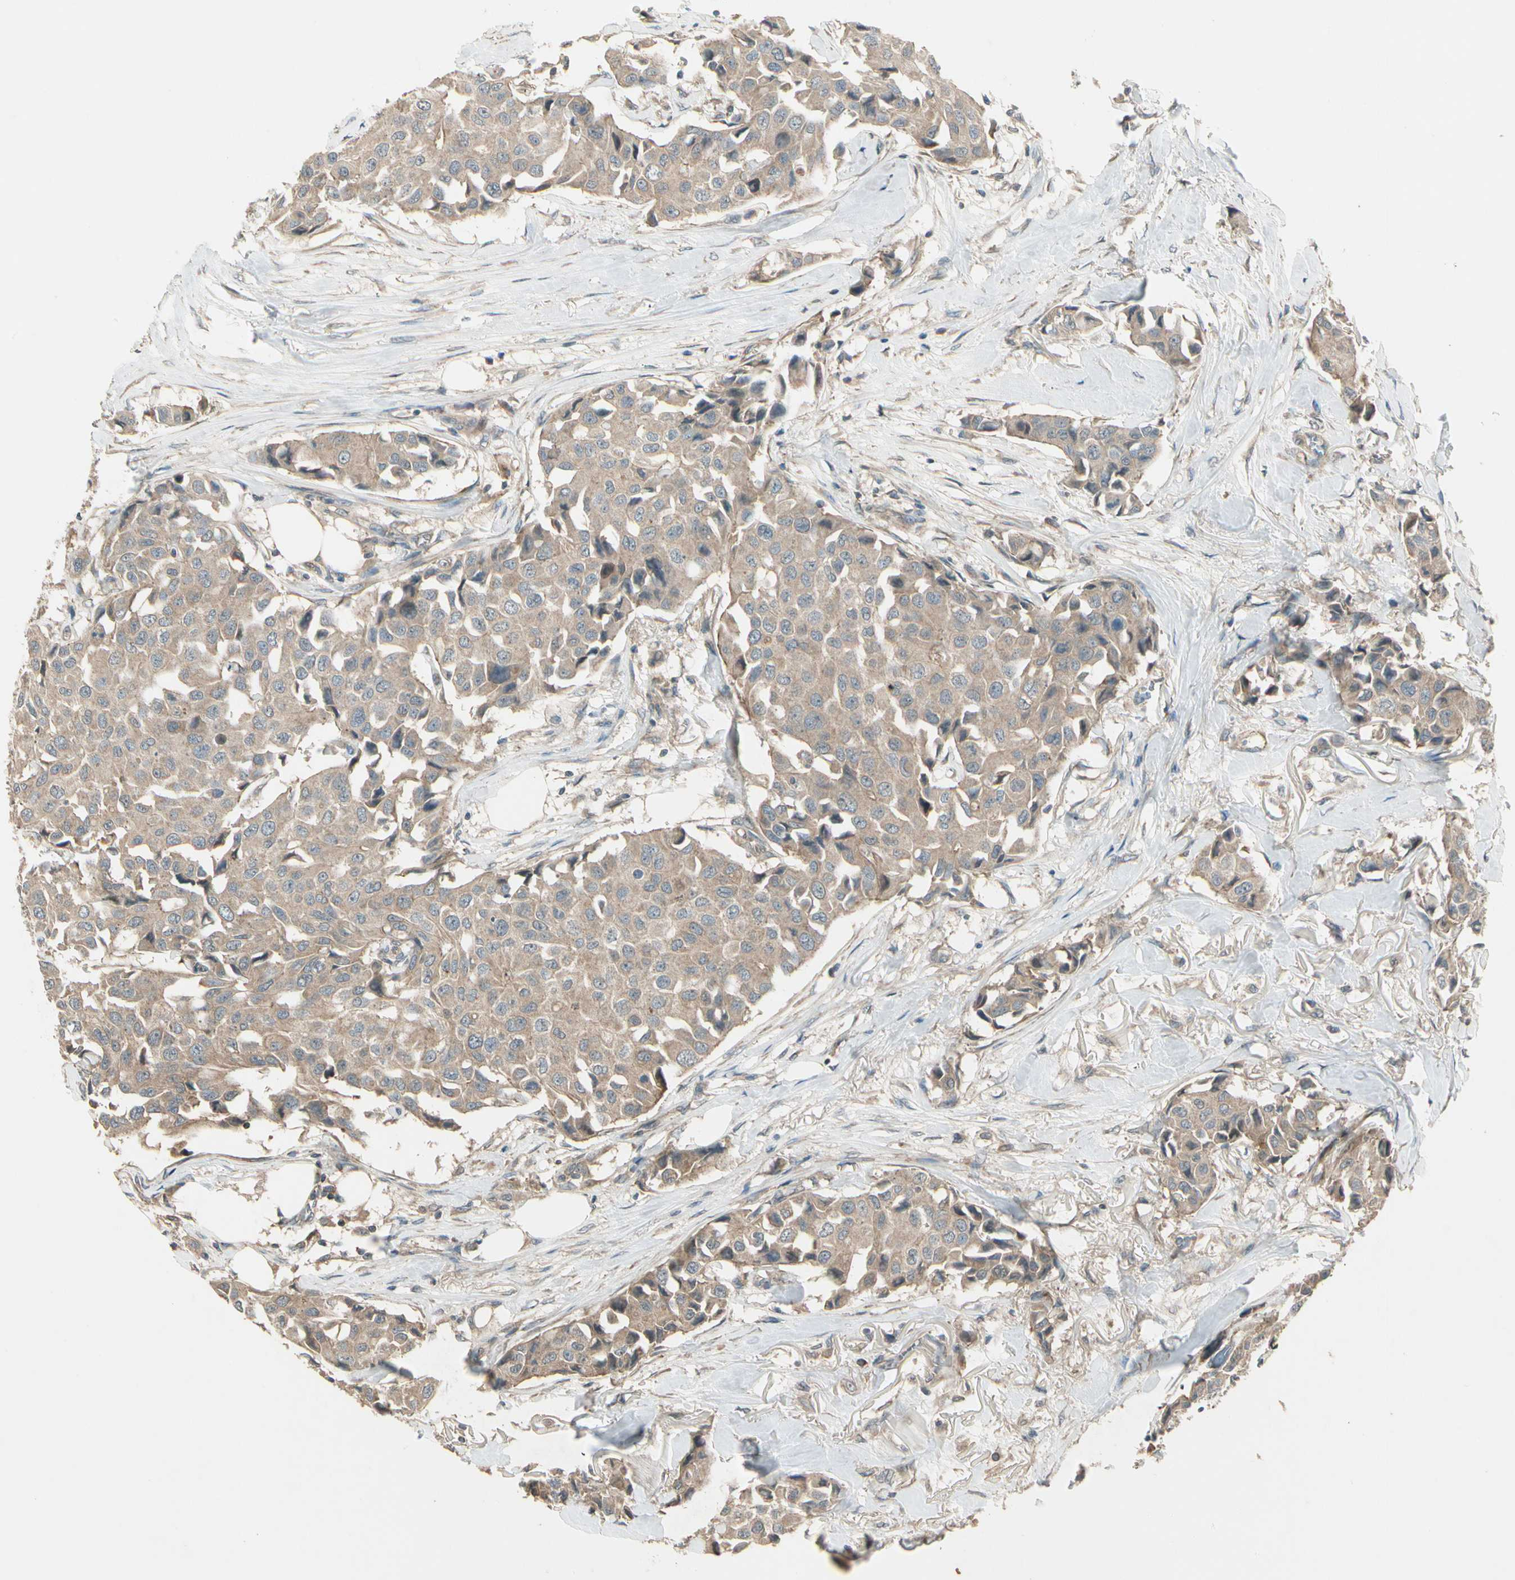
{"staining": {"intensity": "moderate", "quantity": ">75%", "location": "cytoplasmic/membranous"}, "tissue": "breast cancer", "cell_type": "Tumor cells", "image_type": "cancer", "snomed": [{"axis": "morphology", "description": "Duct carcinoma"}, {"axis": "topography", "description": "Breast"}], "caption": "An IHC histopathology image of neoplastic tissue is shown. Protein staining in brown labels moderate cytoplasmic/membranous positivity in infiltrating ductal carcinoma (breast) within tumor cells.", "gene": "ACVR1", "patient": {"sex": "female", "age": 80}}